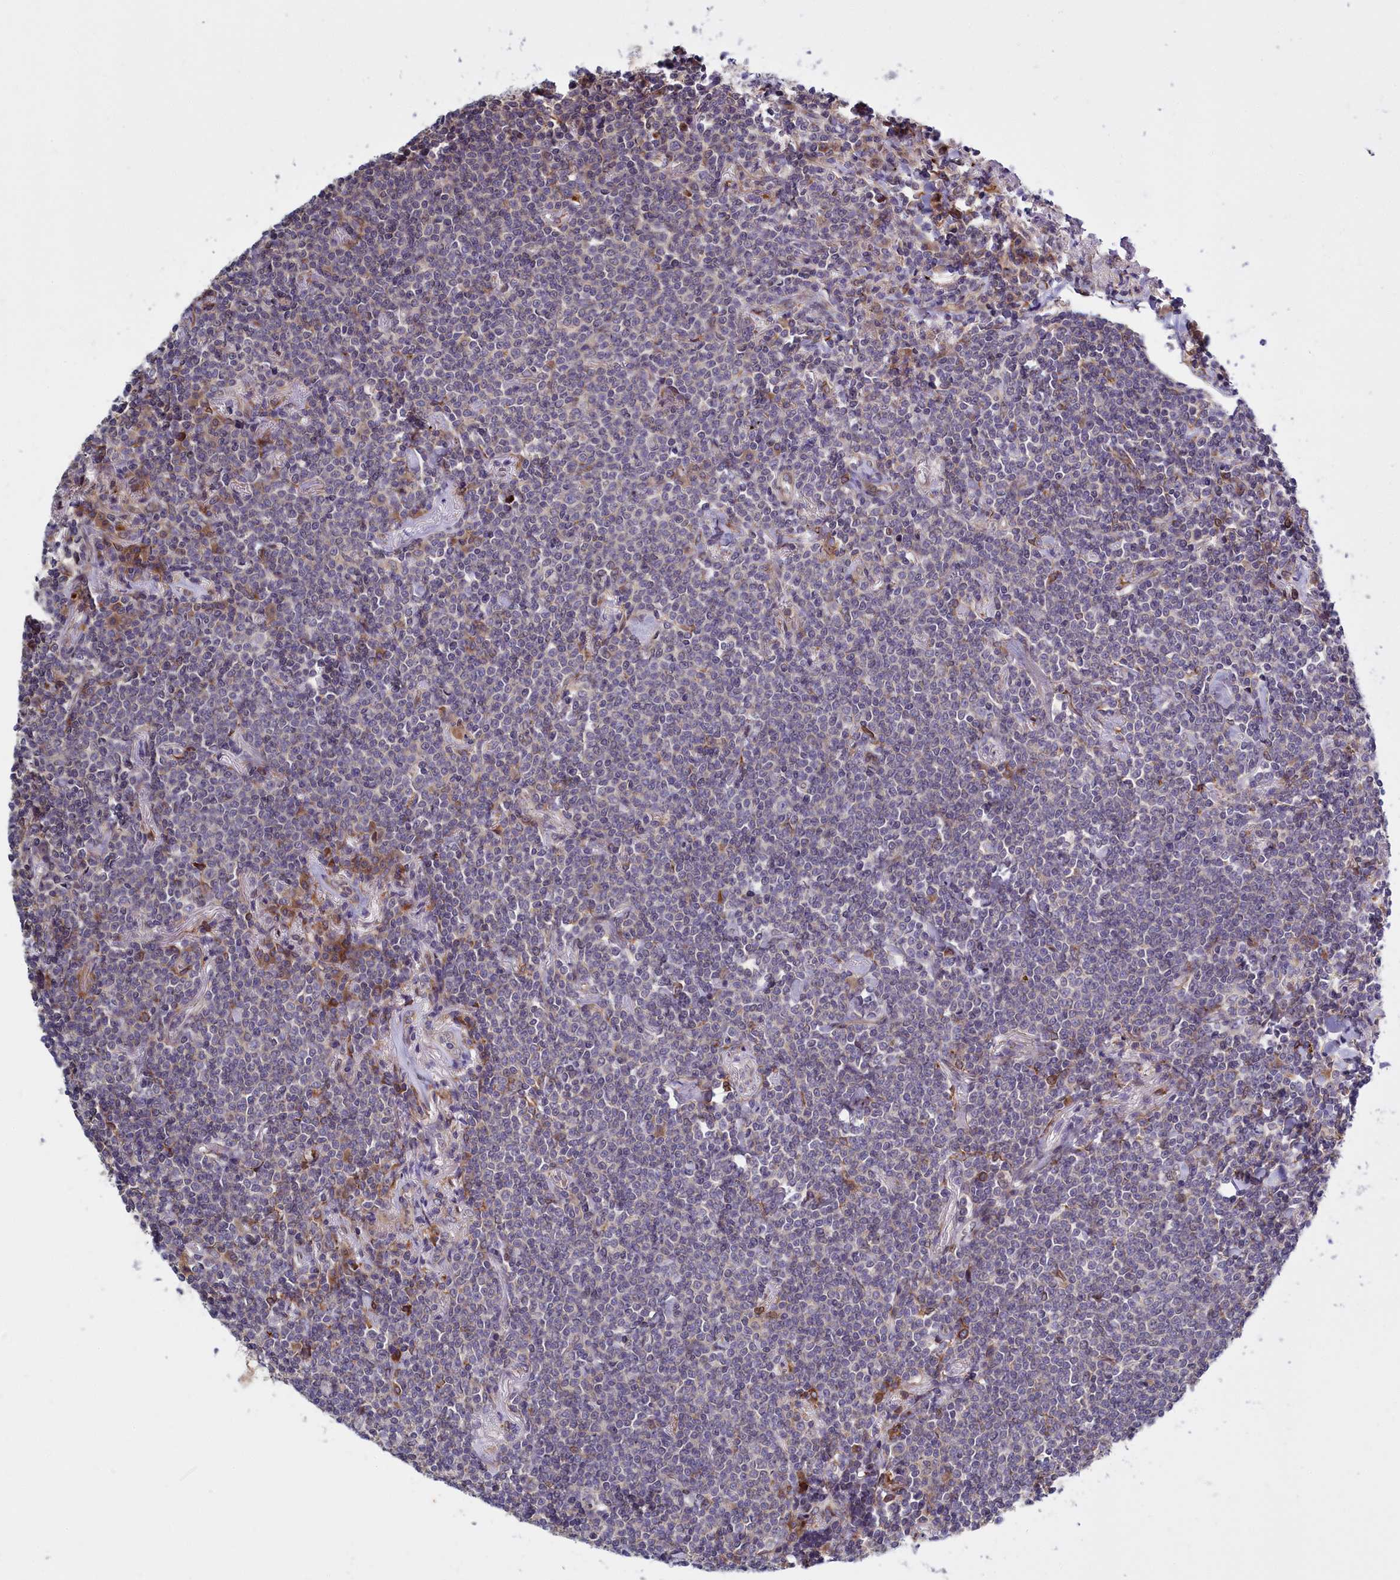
{"staining": {"intensity": "negative", "quantity": "none", "location": "none"}, "tissue": "lymphoma", "cell_type": "Tumor cells", "image_type": "cancer", "snomed": [{"axis": "morphology", "description": "Malignant lymphoma, non-Hodgkin's type, Low grade"}, {"axis": "topography", "description": "Lung"}], "caption": "IHC histopathology image of neoplastic tissue: human lymphoma stained with DAB (3,3'-diaminobenzidine) reveals no significant protein positivity in tumor cells.", "gene": "RAPGEF4", "patient": {"sex": "female", "age": 71}}